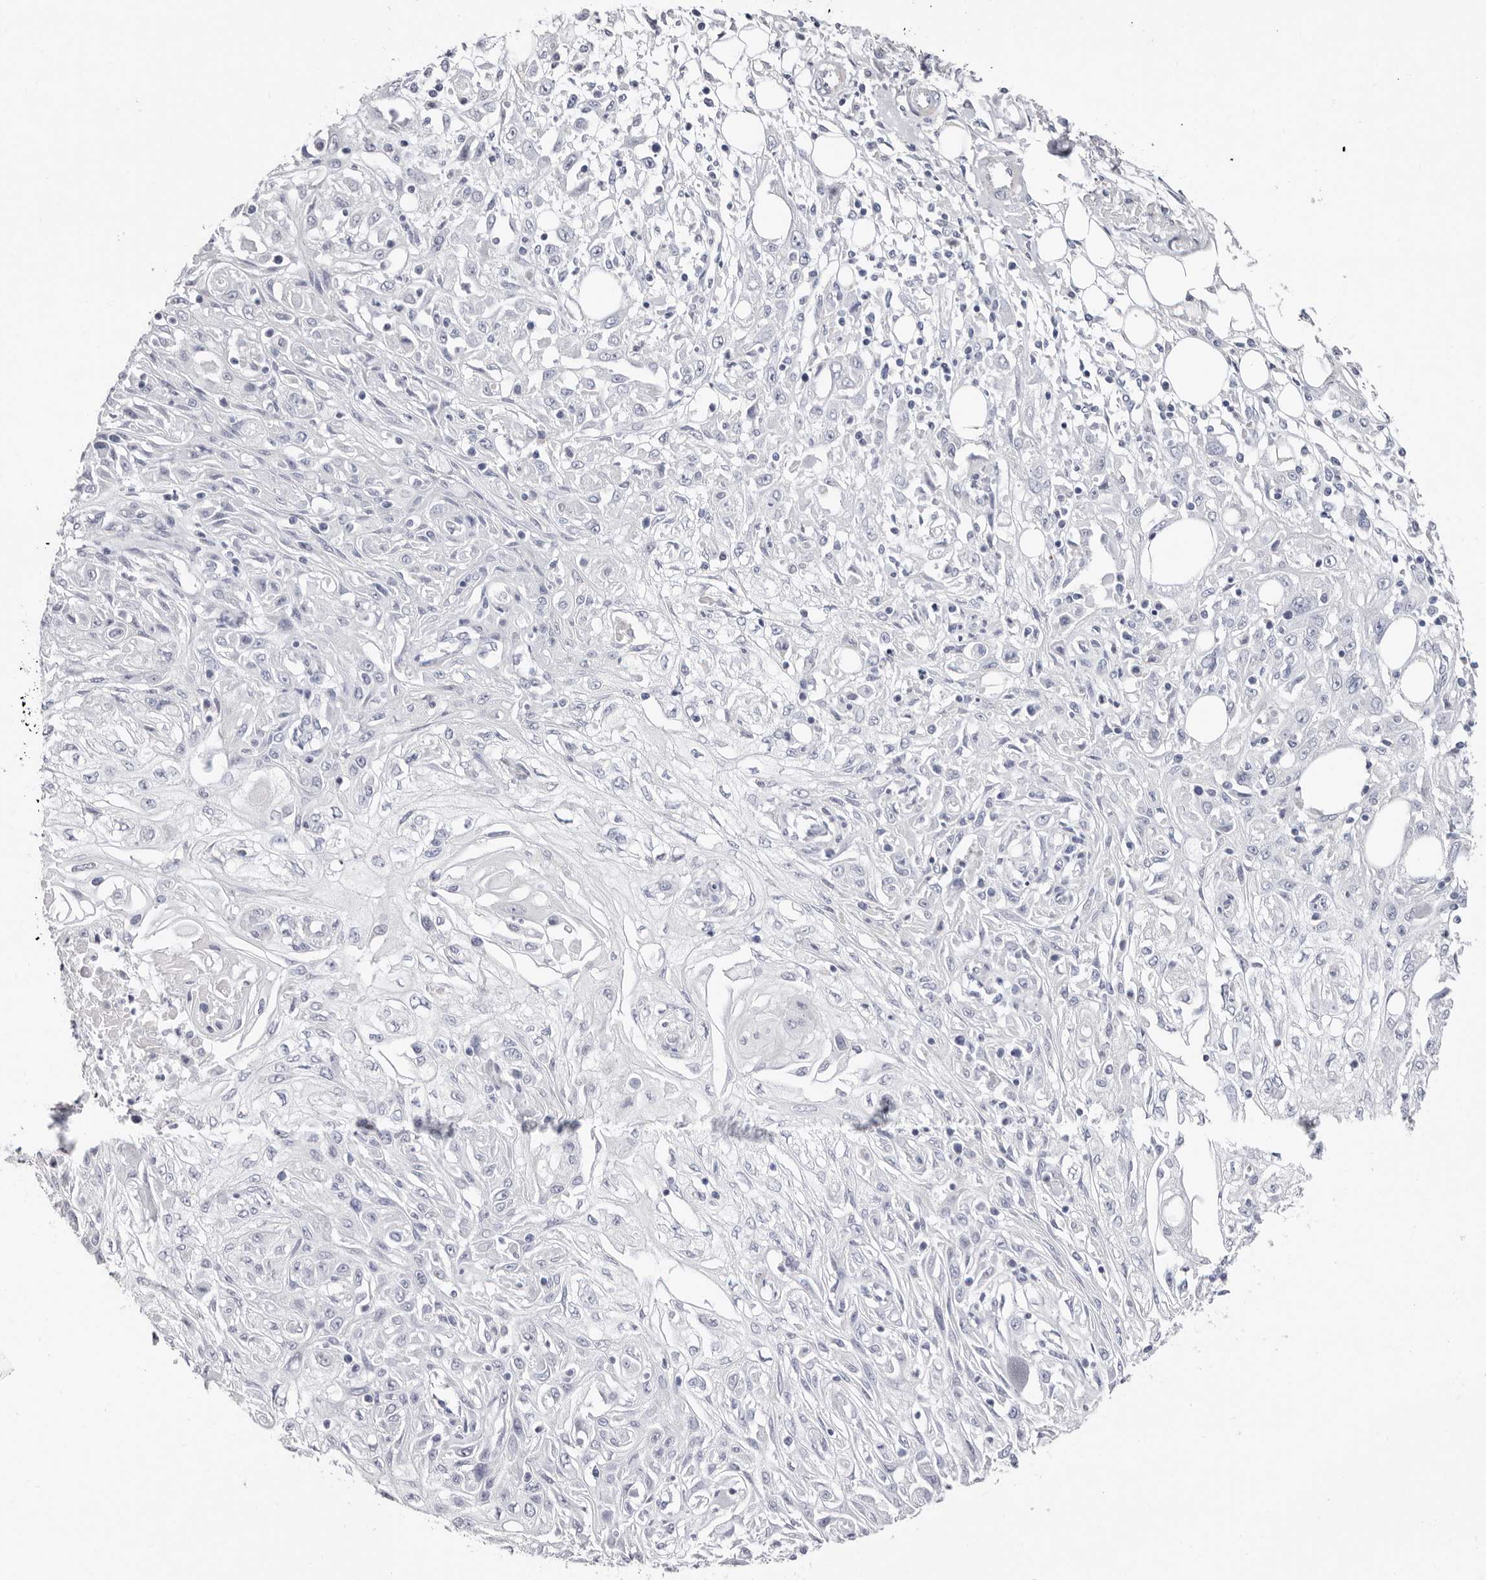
{"staining": {"intensity": "negative", "quantity": "none", "location": "none"}, "tissue": "skin cancer", "cell_type": "Tumor cells", "image_type": "cancer", "snomed": [{"axis": "morphology", "description": "Squamous cell carcinoma, NOS"}, {"axis": "morphology", "description": "Squamous cell carcinoma, metastatic, NOS"}, {"axis": "topography", "description": "Skin"}, {"axis": "topography", "description": "Lymph node"}], "caption": "Immunohistochemistry micrograph of skin squamous cell carcinoma stained for a protein (brown), which displays no staining in tumor cells.", "gene": "RSPO2", "patient": {"sex": "male", "age": 75}}